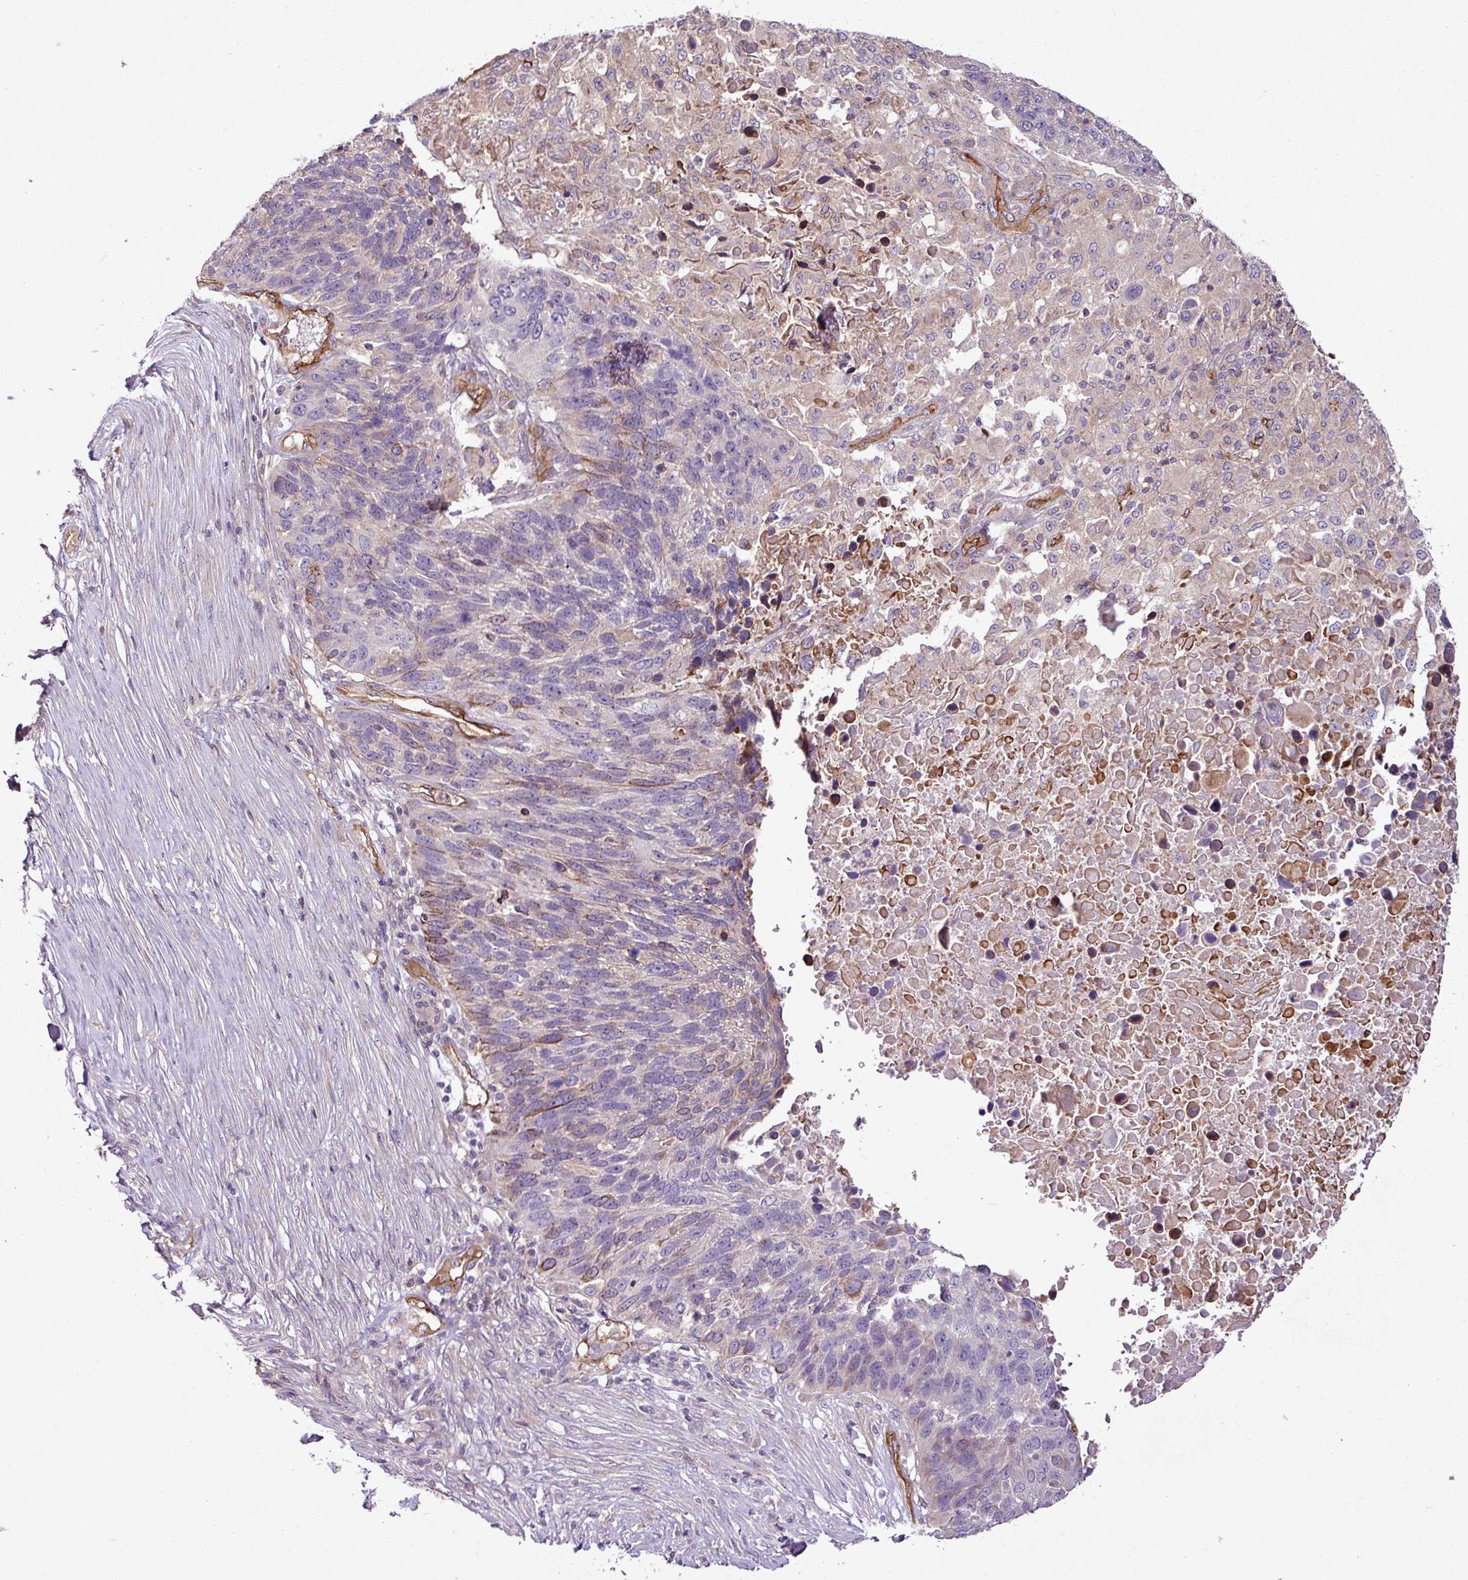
{"staining": {"intensity": "moderate", "quantity": "<25%", "location": "cytoplasmic/membranous"}, "tissue": "lung cancer", "cell_type": "Tumor cells", "image_type": "cancer", "snomed": [{"axis": "morphology", "description": "Normal tissue, NOS"}, {"axis": "morphology", "description": "Squamous cell carcinoma, NOS"}, {"axis": "topography", "description": "Lymph node"}, {"axis": "topography", "description": "Lung"}], "caption": "Human lung squamous cell carcinoma stained for a protein (brown) demonstrates moderate cytoplasmic/membranous positive staining in about <25% of tumor cells.", "gene": "ZNF106", "patient": {"sex": "male", "age": 66}}